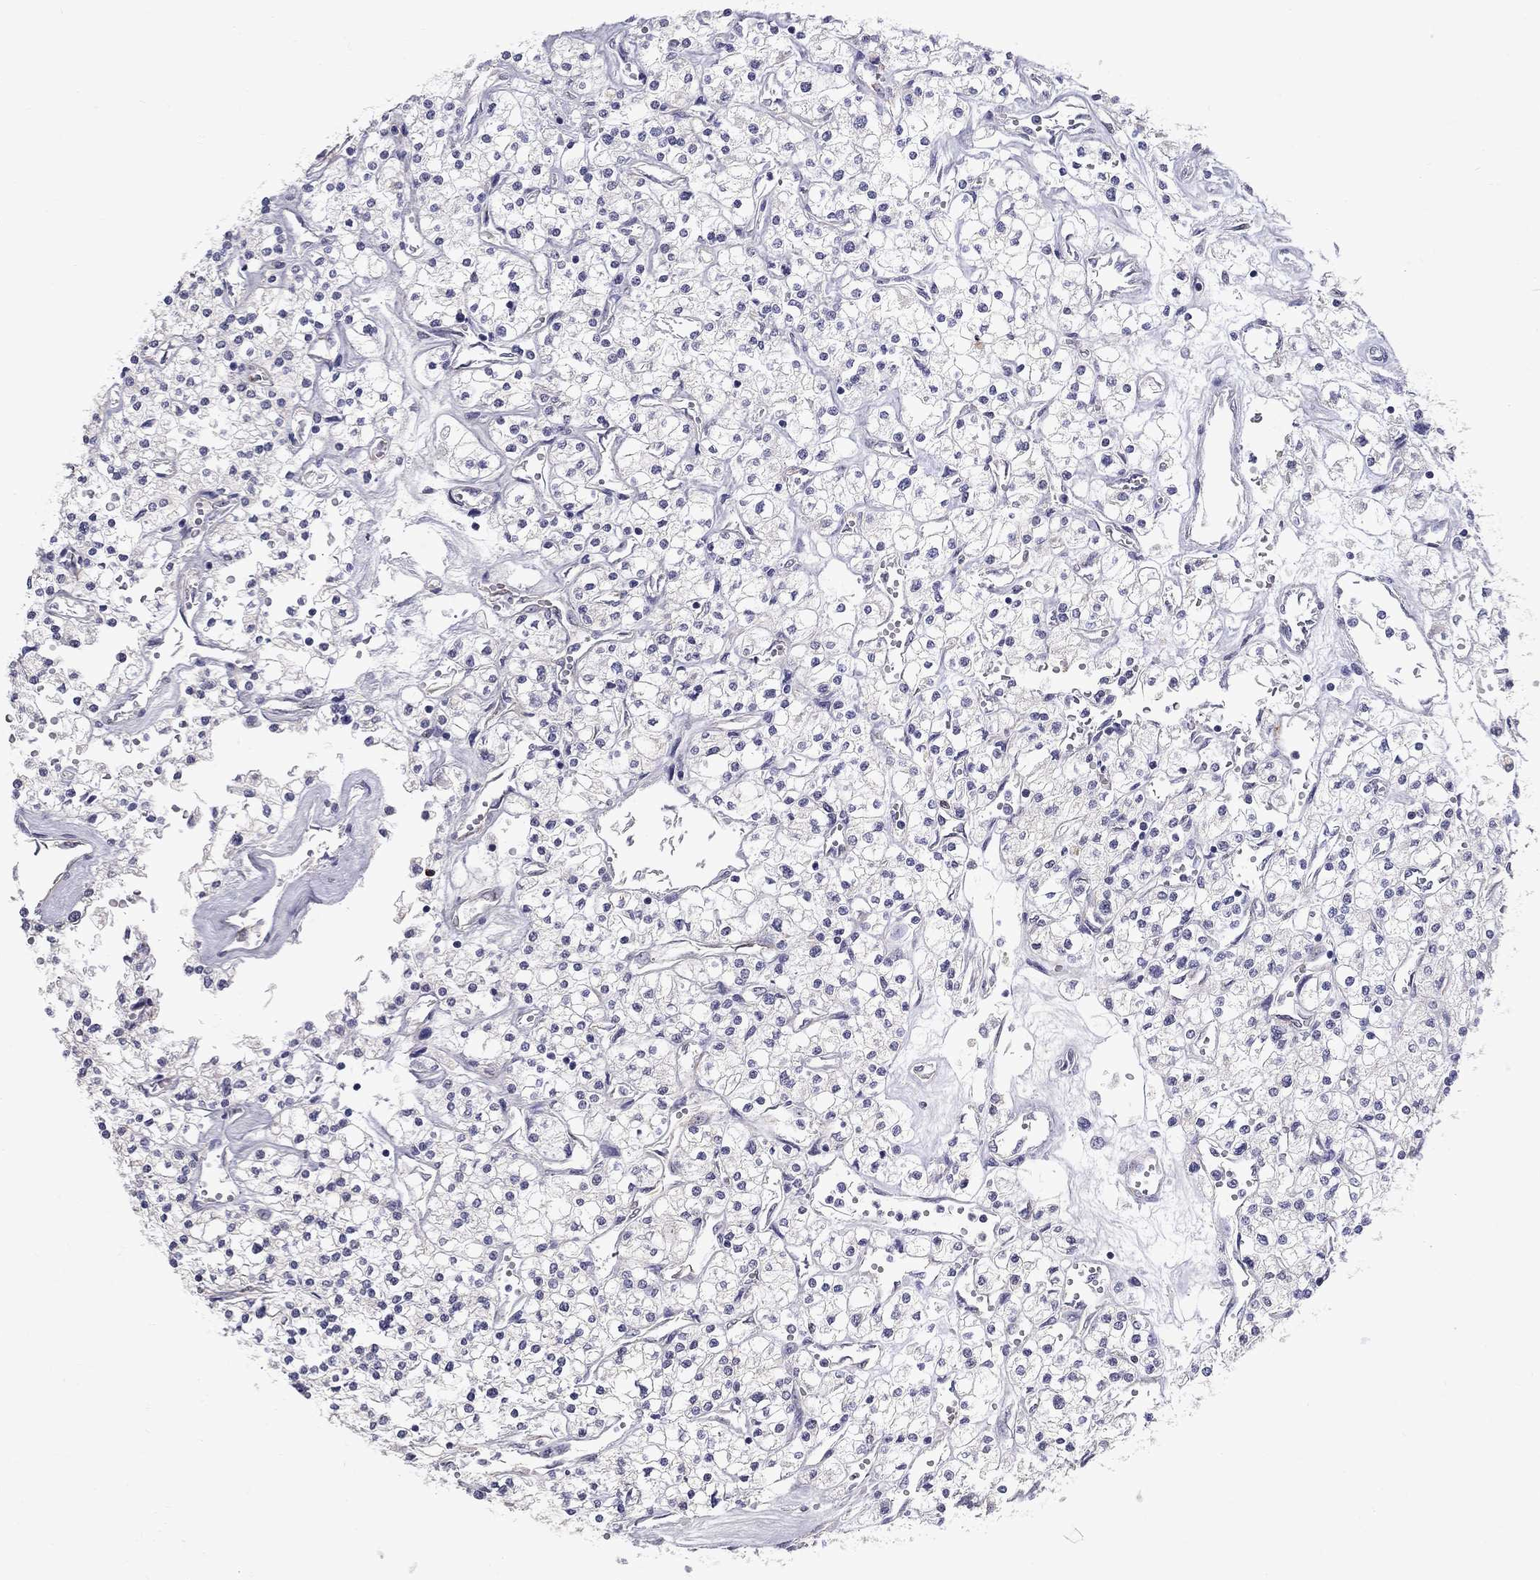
{"staining": {"intensity": "negative", "quantity": "none", "location": "none"}, "tissue": "renal cancer", "cell_type": "Tumor cells", "image_type": "cancer", "snomed": [{"axis": "morphology", "description": "Adenocarcinoma, NOS"}, {"axis": "topography", "description": "Kidney"}], "caption": "There is no significant expression in tumor cells of renal cancer (adenocarcinoma). (DAB IHC with hematoxylin counter stain).", "gene": "CLIC6", "patient": {"sex": "male", "age": 80}}